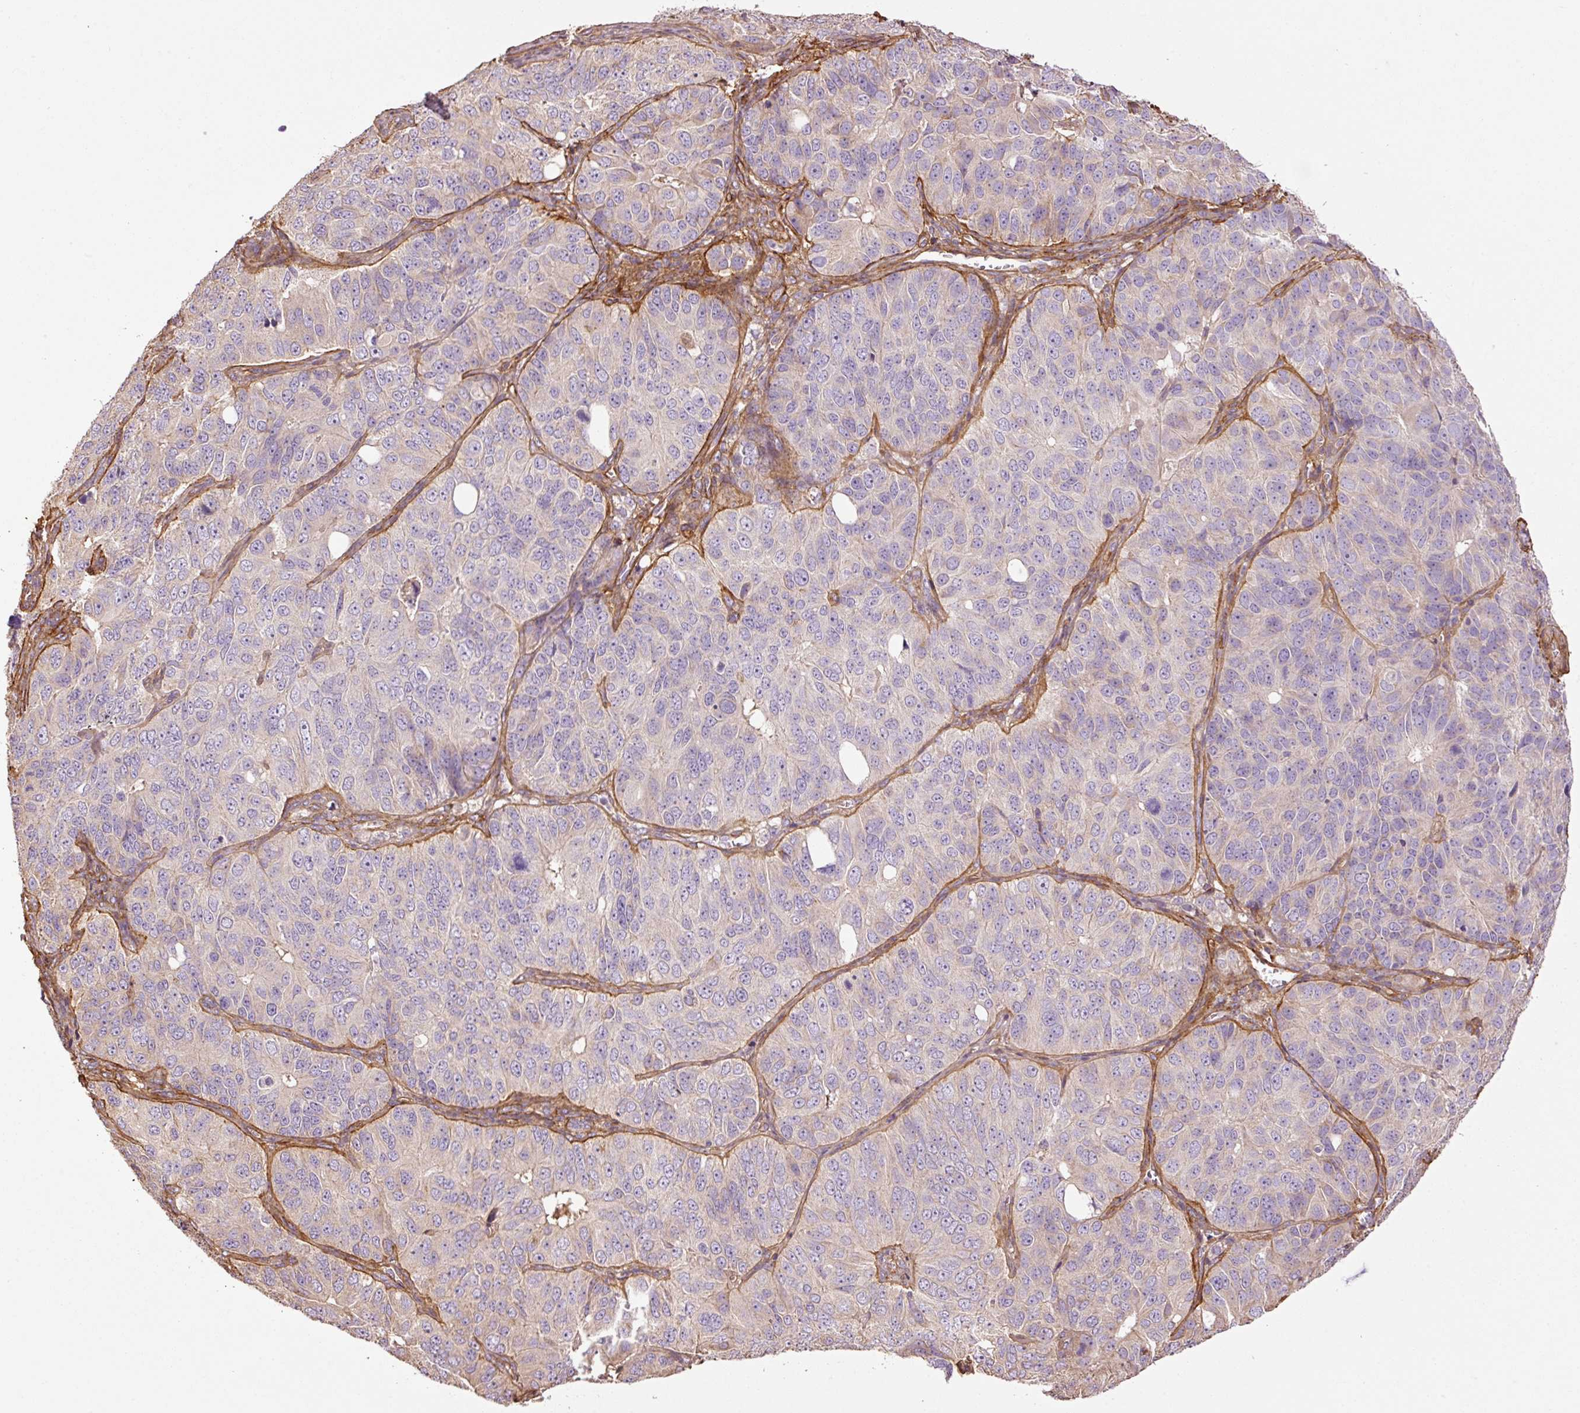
{"staining": {"intensity": "negative", "quantity": "none", "location": "none"}, "tissue": "ovarian cancer", "cell_type": "Tumor cells", "image_type": "cancer", "snomed": [{"axis": "morphology", "description": "Carcinoma, endometroid"}, {"axis": "topography", "description": "Ovary"}], "caption": "Tumor cells show no significant positivity in ovarian cancer (endometroid carcinoma). (Stains: DAB IHC with hematoxylin counter stain, Microscopy: brightfield microscopy at high magnification).", "gene": "NID2", "patient": {"sex": "female", "age": 51}}